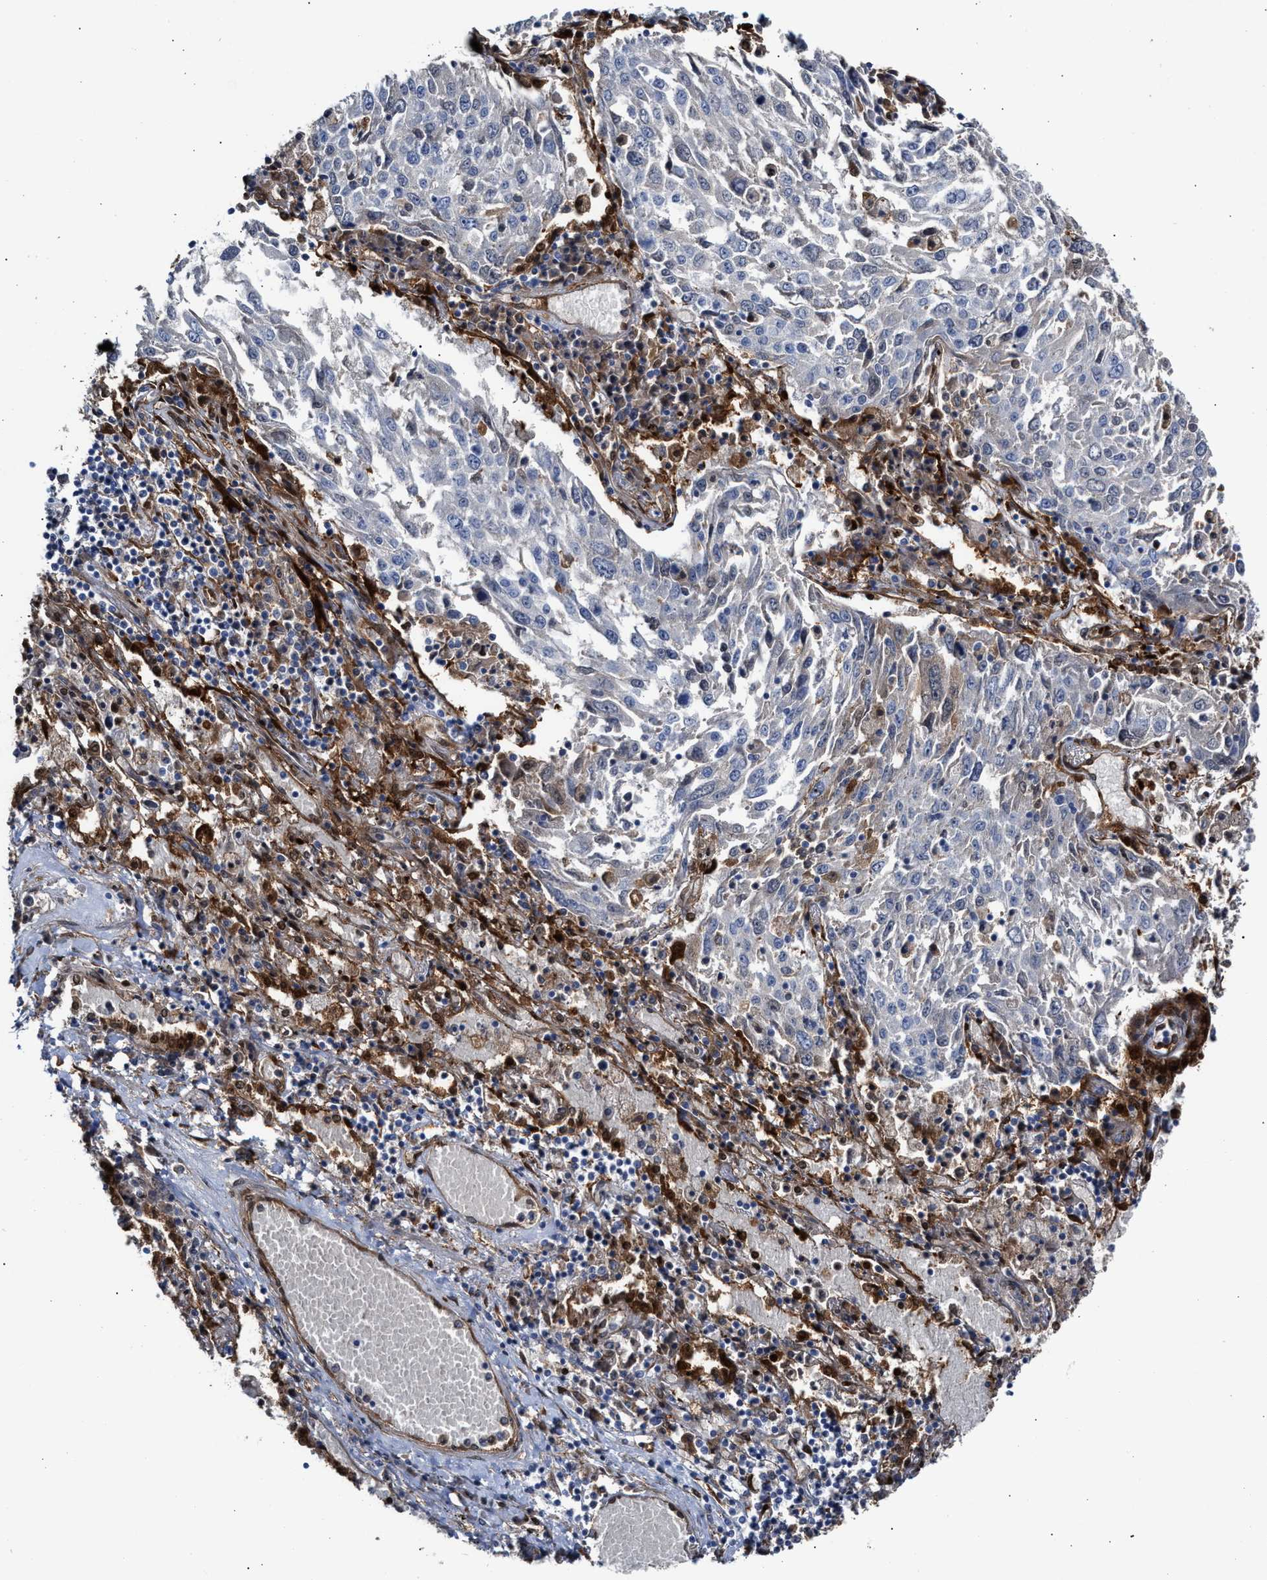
{"staining": {"intensity": "negative", "quantity": "none", "location": "none"}, "tissue": "lung cancer", "cell_type": "Tumor cells", "image_type": "cancer", "snomed": [{"axis": "morphology", "description": "Squamous cell carcinoma, NOS"}, {"axis": "topography", "description": "Lung"}], "caption": "Immunohistochemical staining of human squamous cell carcinoma (lung) reveals no significant staining in tumor cells.", "gene": "TP53I3", "patient": {"sex": "male", "age": 65}}